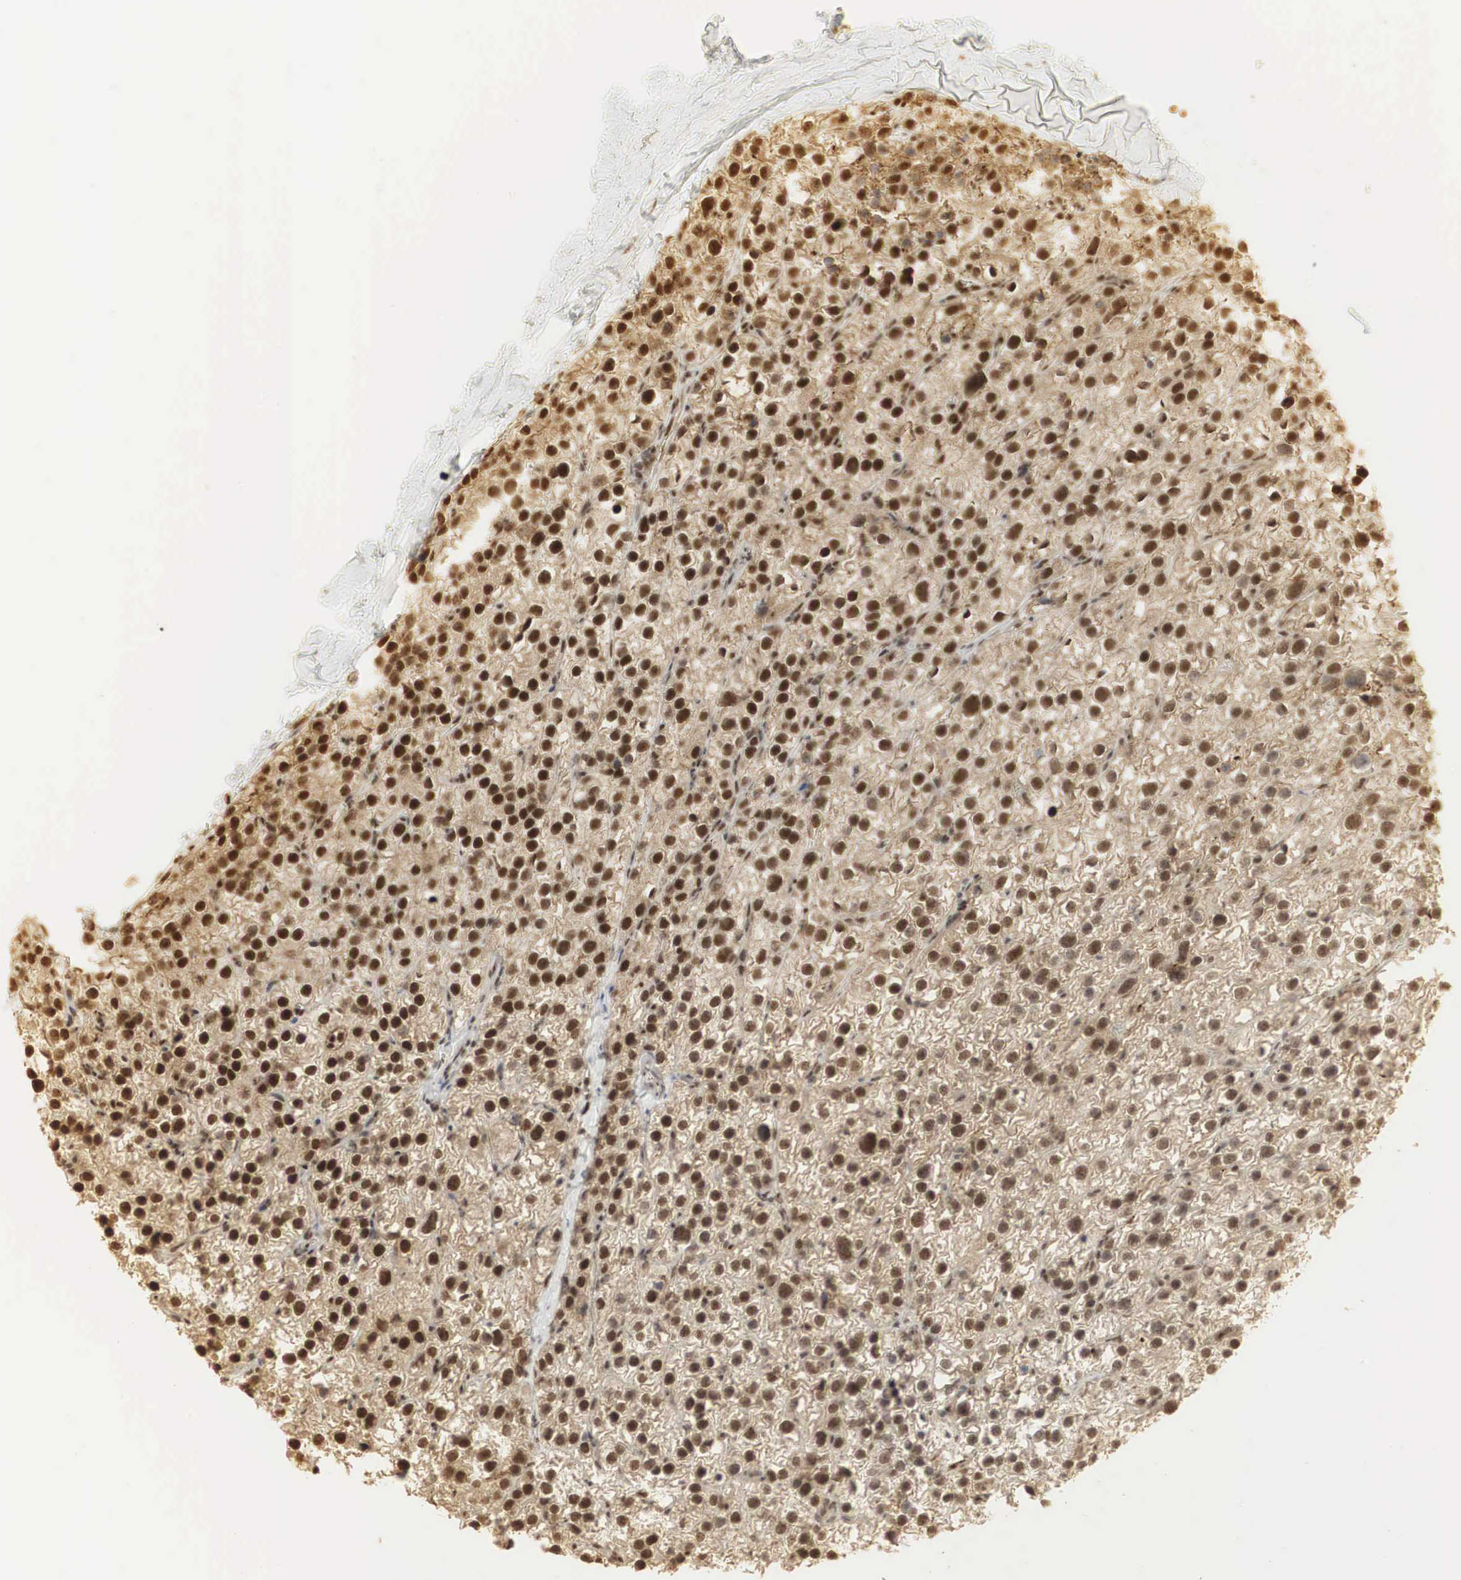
{"staining": {"intensity": "moderate", "quantity": ">75%", "location": "cytoplasmic/membranous,nuclear"}, "tissue": "parathyroid gland", "cell_type": "Glandular cells", "image_type": "normal", "snomed": [{"axis": "morphology", "description": "Normal tissue, NOS"}, {"axis": "topography", "description": "Parathyroid gland"}], "caption": "An immunohistochemistry (IHC) micrograph of normal tissue is shown. Protein staining in brown labels moderate cytoplasmic/membranous,nuclear positivity in parathyroid gland within glandular cells. (brown staining indicates protein expression, while blue staining denotes nuclei).", "gene": "RNF113A", "patient": {"sex": "female", "age": 54}}